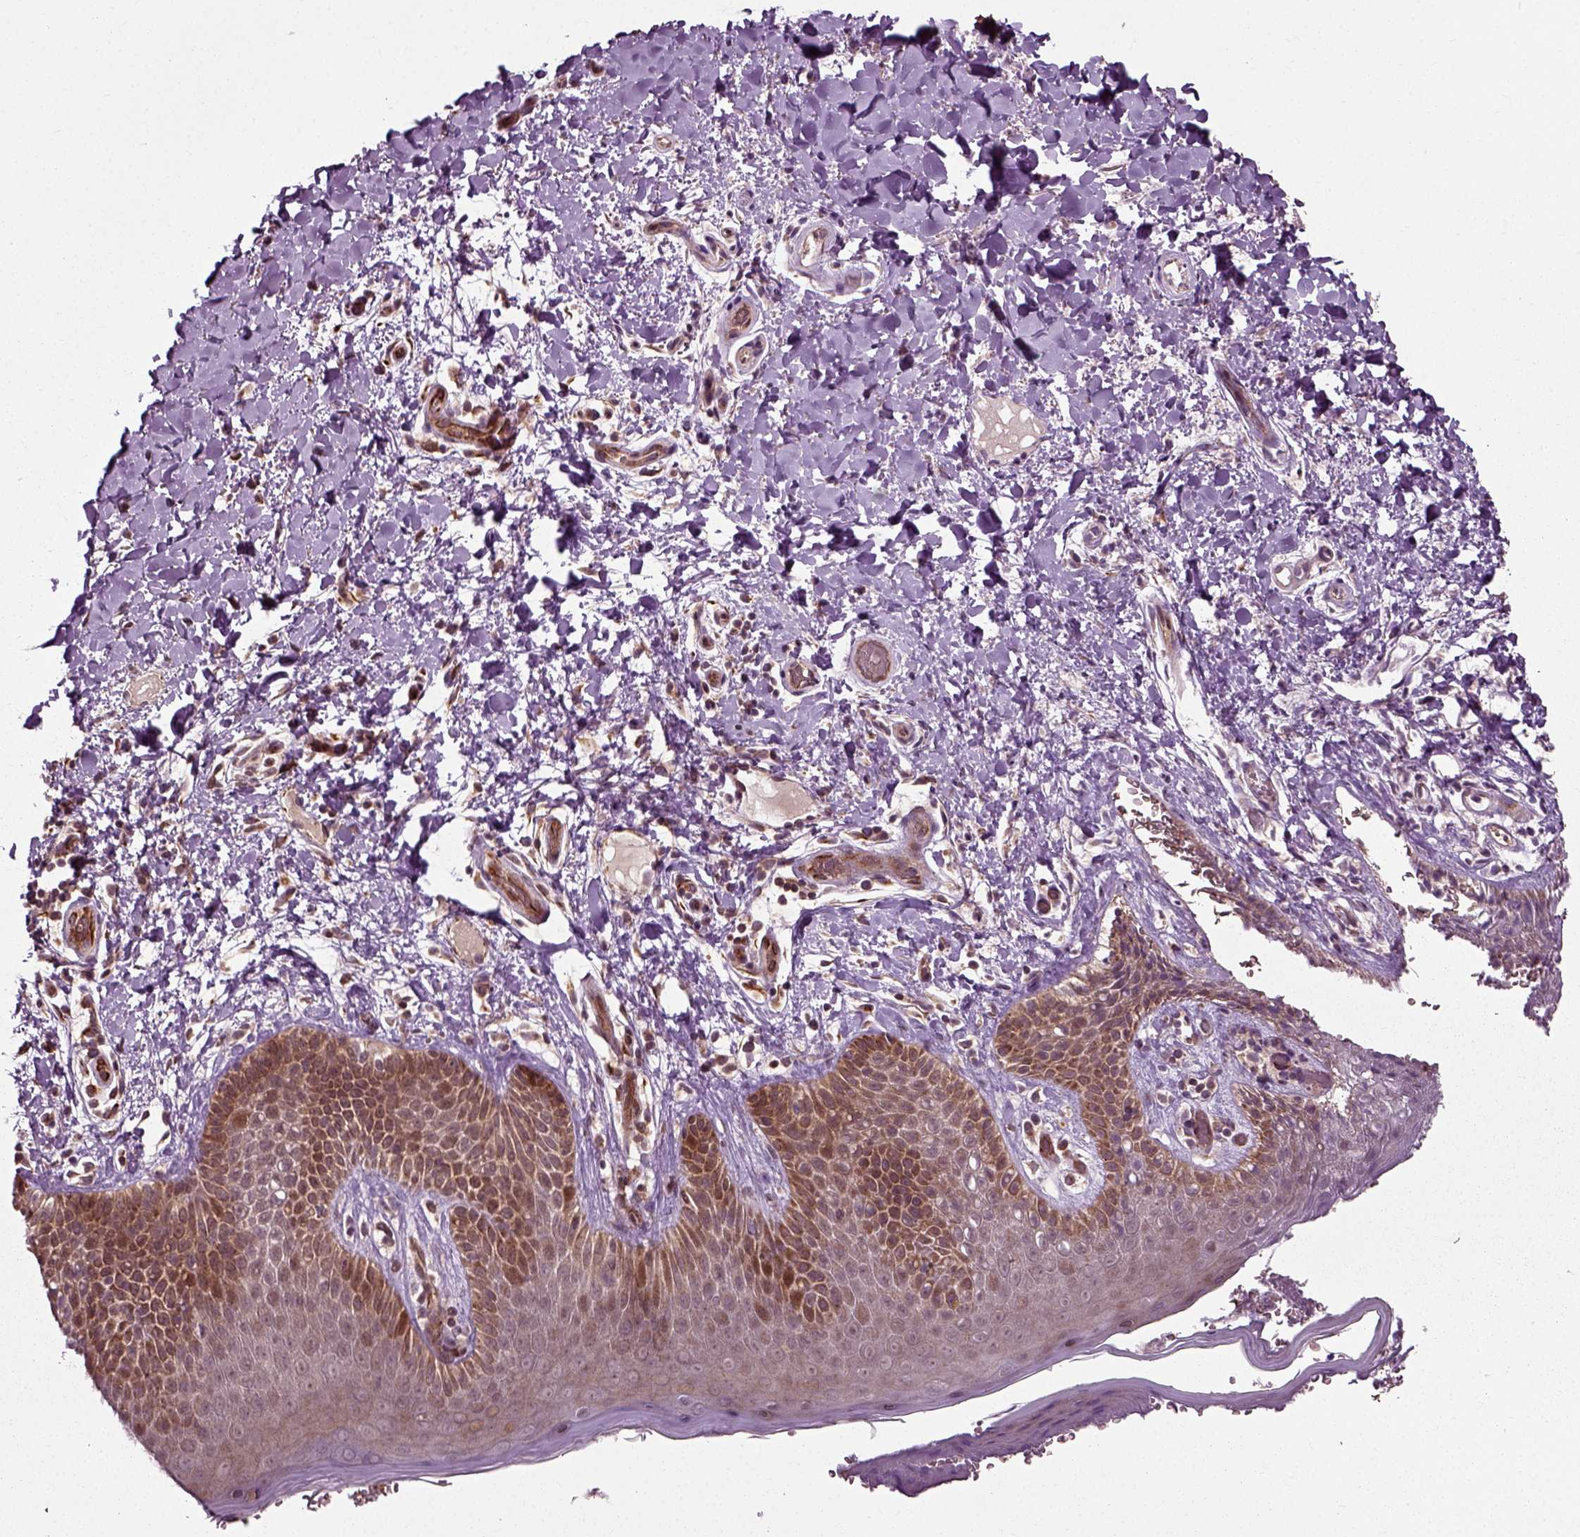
{"staining": {"intensity": "strong", "quantity": "<25%", "location": "cytoplasmic/membranous"}, "tissue": "skin", "cell_type": "Epidermal cells", "image_type": "normal", "snomed": [{"axis": "morphology", "description": "Normal tissue, NOS"}, {"axis": "topography", "description": "Anal"}], "caption": "Skin stained with DAB IHC shows medium levels of strong cytoplasmic/membranous staining in about <25% of epidermal cells.", "gene": "PLCD3", "patient": {"sex": "male", "age": 36}}